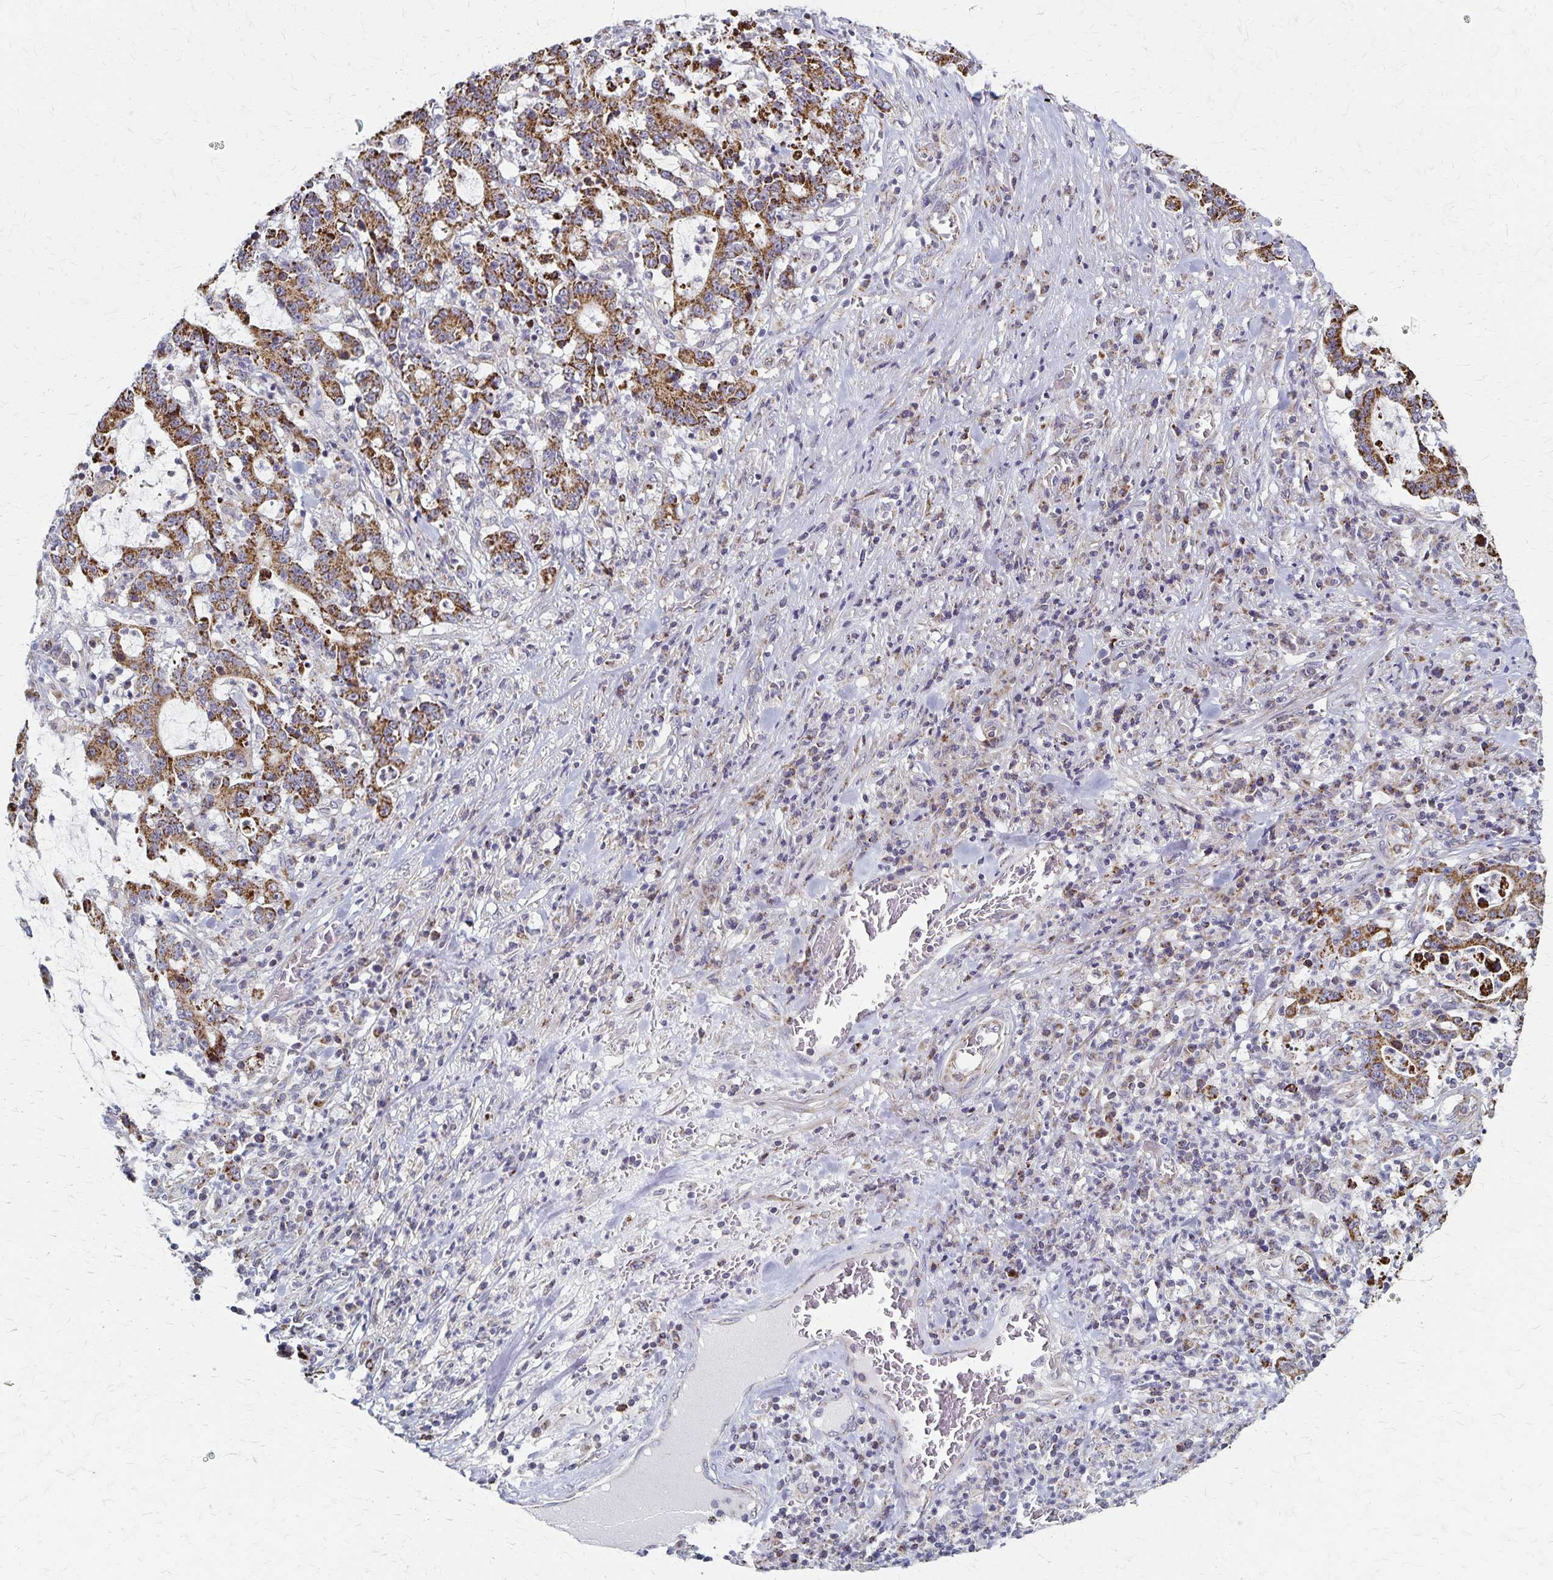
{"staining": {"intensity": "strong", "quantity": ">75%", "location": "cytoplasmic/membranous"}, "tissue": "stomach cancer", "cell_type": "Tumor cells", "image_type": "cancer", "snomed": [{"axis": "morphology", "description": "Adenocarcinoma, NOS"}, {"axis": "topography", "description": "Stomach, upper"}], "caption": "Brown immunohistochemical staining in adenocarcinoma (stomach) reveals strong cytoplasmic/membranous staining in about >75% of tumor cells.", "gene": "DYRK4", "patient": {"sex": "male", "age": 68}}